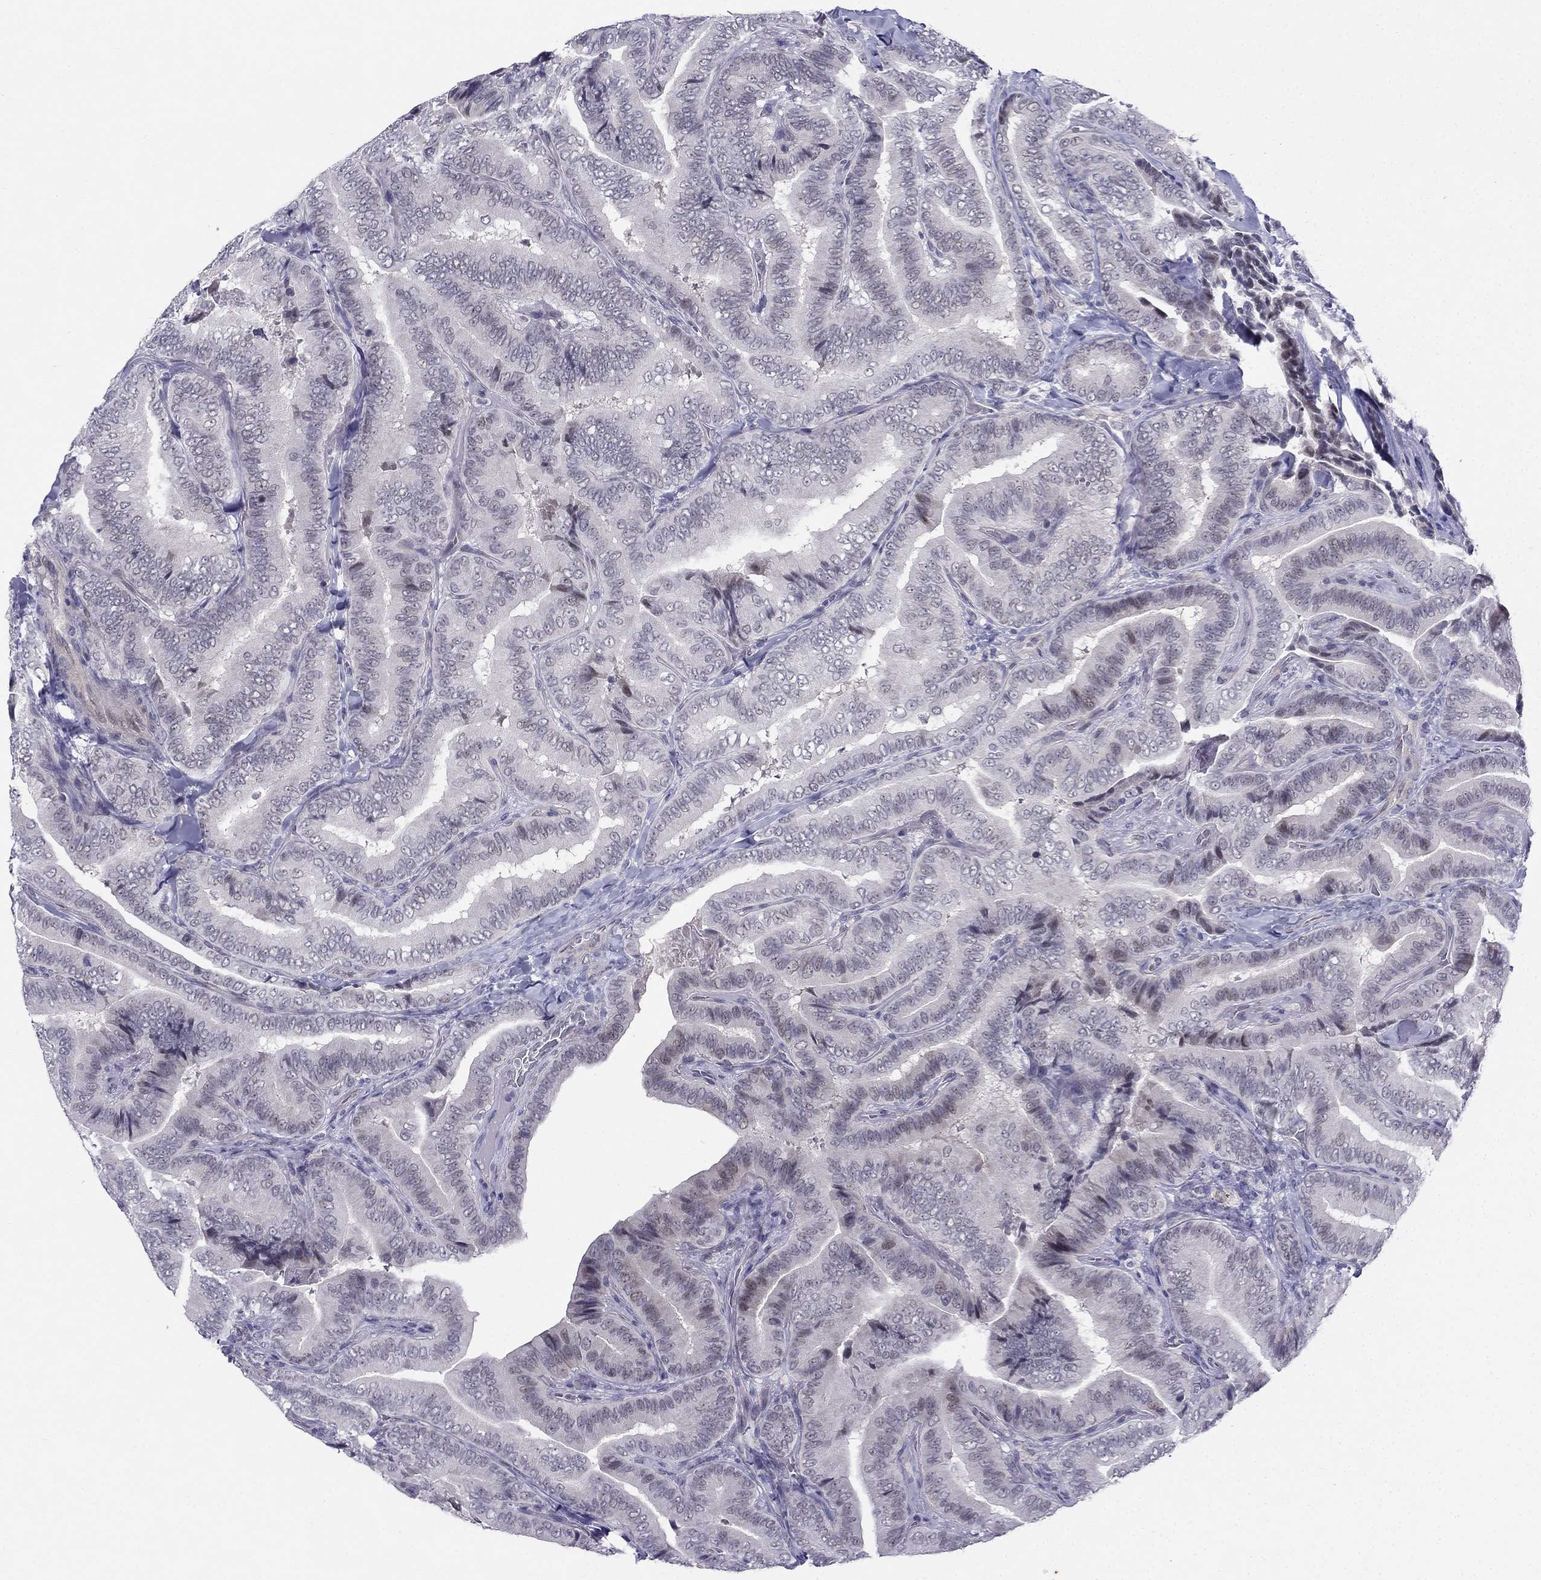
{"staining": {"intensity": "negative", "quantity": "none", "location": "none"}, "tissue": "thyroid cancer", "cell_type": "Tumor cells", "image_type": "cancer", "snomed": [{"axis": "morphology", "description": "Papillary adenocarcinoma, NOS"}, {"axis": "topography", "description": "Thyroid gland"}], "caption": "Photomicrograph shows no protein positivity in tumor cells of papillary adenocarcinoma (thyroid) tissue.", "gene": "BAG5", "patient": {"sex": "male", "age": 61}}